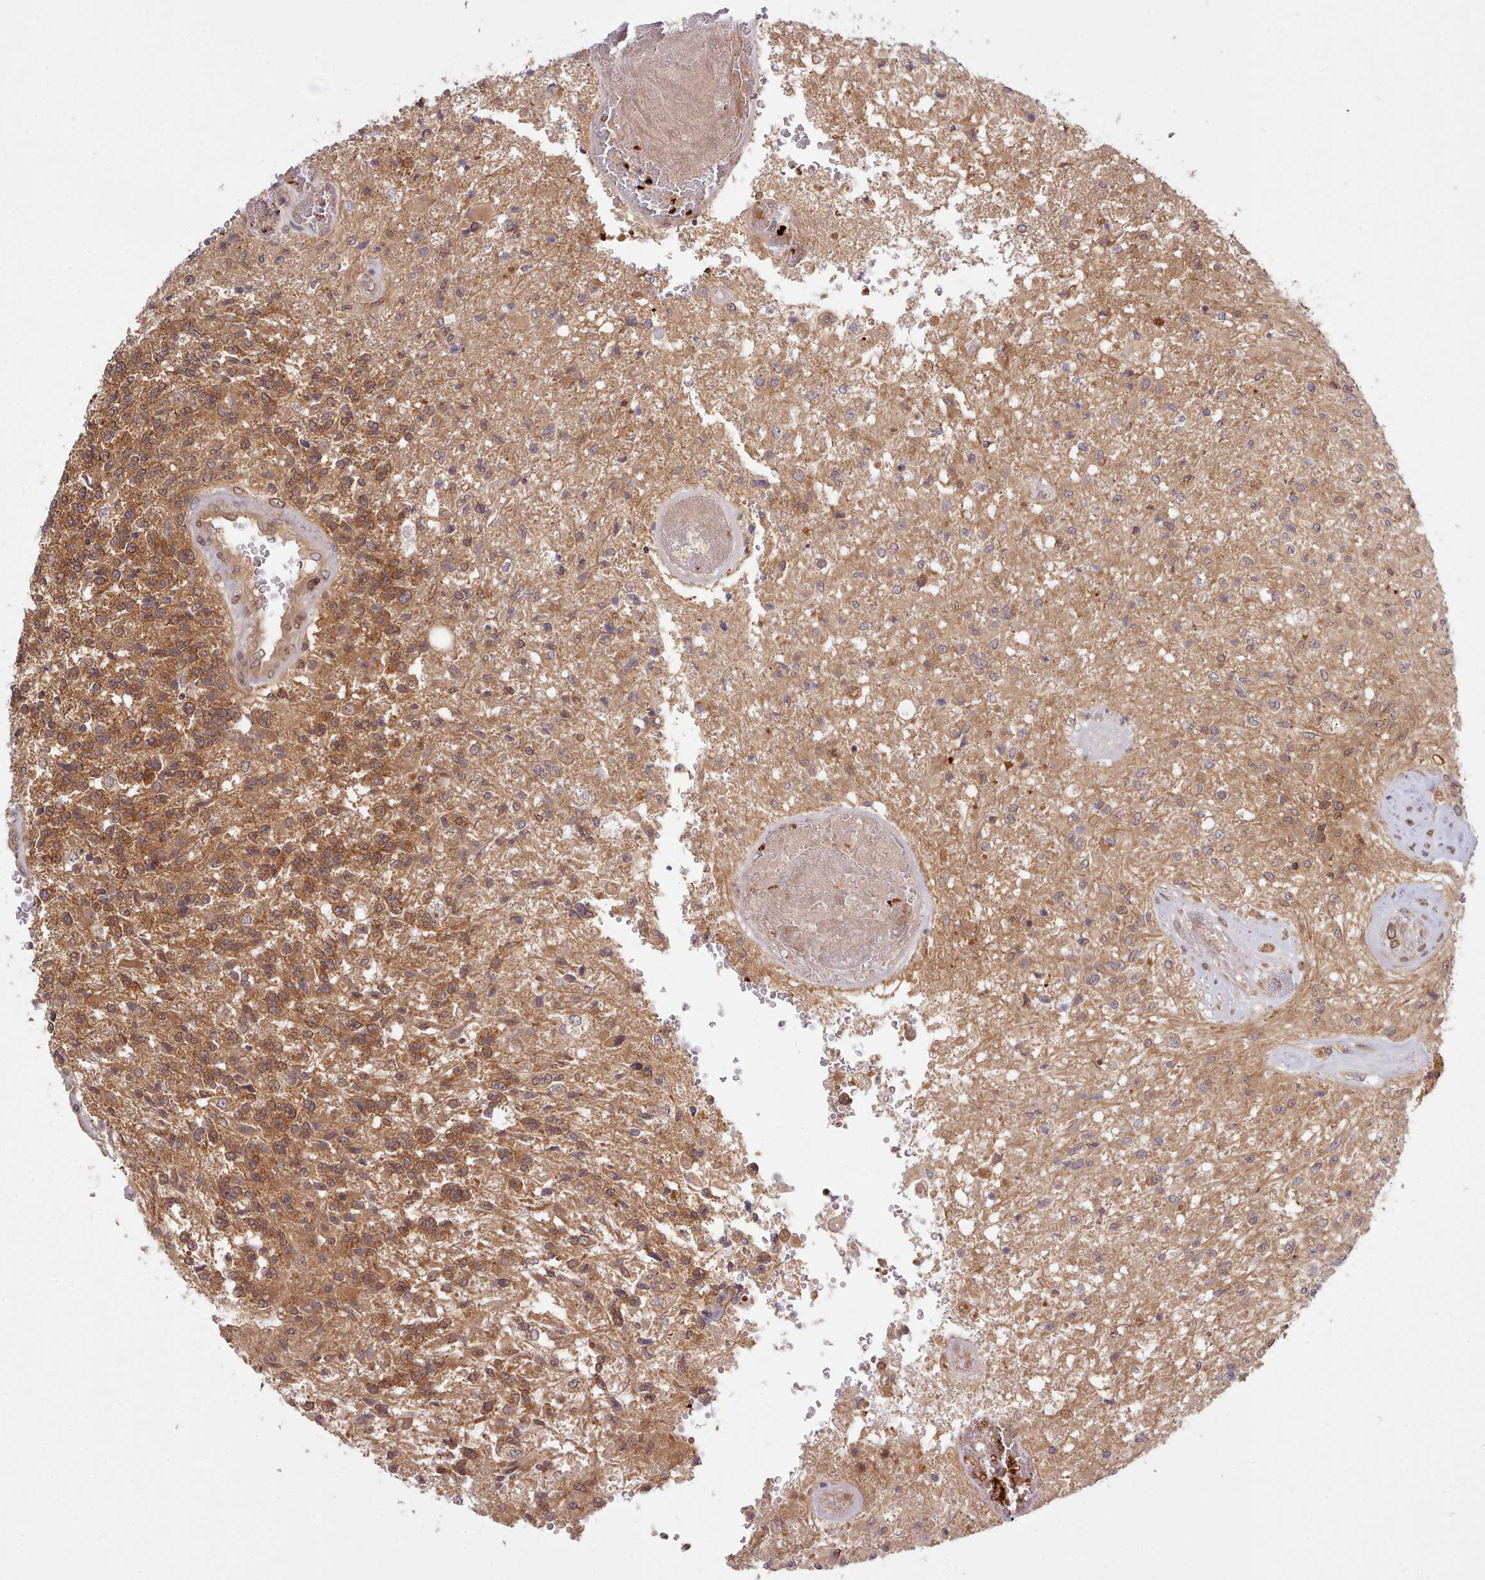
{"staining": {"intensity": "moderate", "quantity": ">75%", "location": "cytoplasmic/membranous"}, "tissue": "glioma", "cell_type": "Tumor cells", "image_type": "cancer", "snomed": [{"axis": "morphology", "description": "Glioma, malignant, High grade"}, {"axis": "topography", "description": "Brain"}], "caption": "This histopathology image shows high-grade glioma (malignant) stained with immunohistochemistry (IHC) to label a protein in brown. The cytoplasmic/membranous of tumor cells show moderate positivity for the protein. Nuclei are counter-stained blue.", "gene": "UBE2G1", "patient": {"sex": "male", "age": 56}}